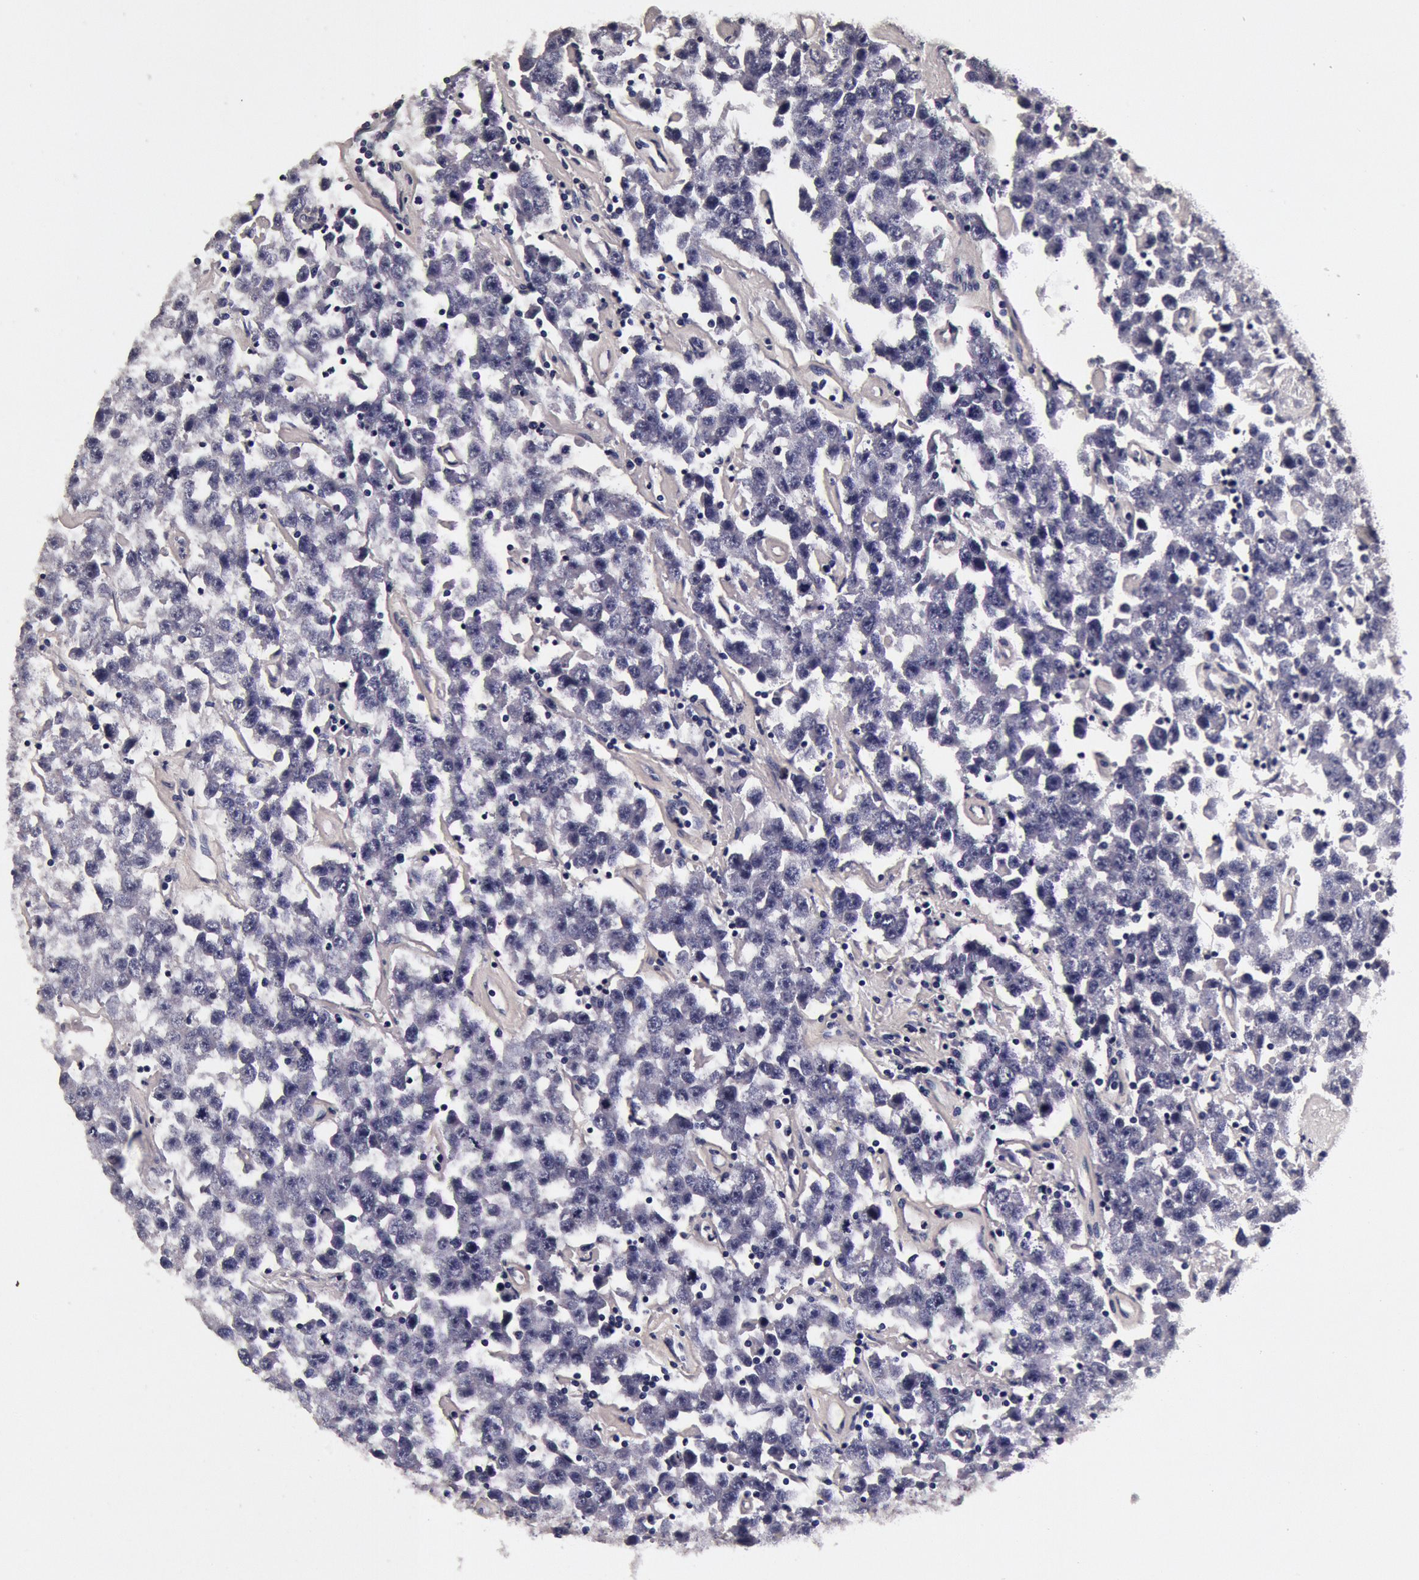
{"staining": {"intensity": "negative", "quantity": "none", "location": "none"}, "tissue": "testis cancer", "cell_type": "Tumor cells", "image_type": "cancer", "snomed": [{"axis": "morphology", "description": "Seminoma, NOS"}, {"axis": "topography", "description": "Testis"}], "caption": "Testis seminoma stained for a protein using immunohistochemistry (IHC) demonstrates no staining tumor cells.", "gene": "CCDC22", "patient": {"sex": "male", "age": 52}}